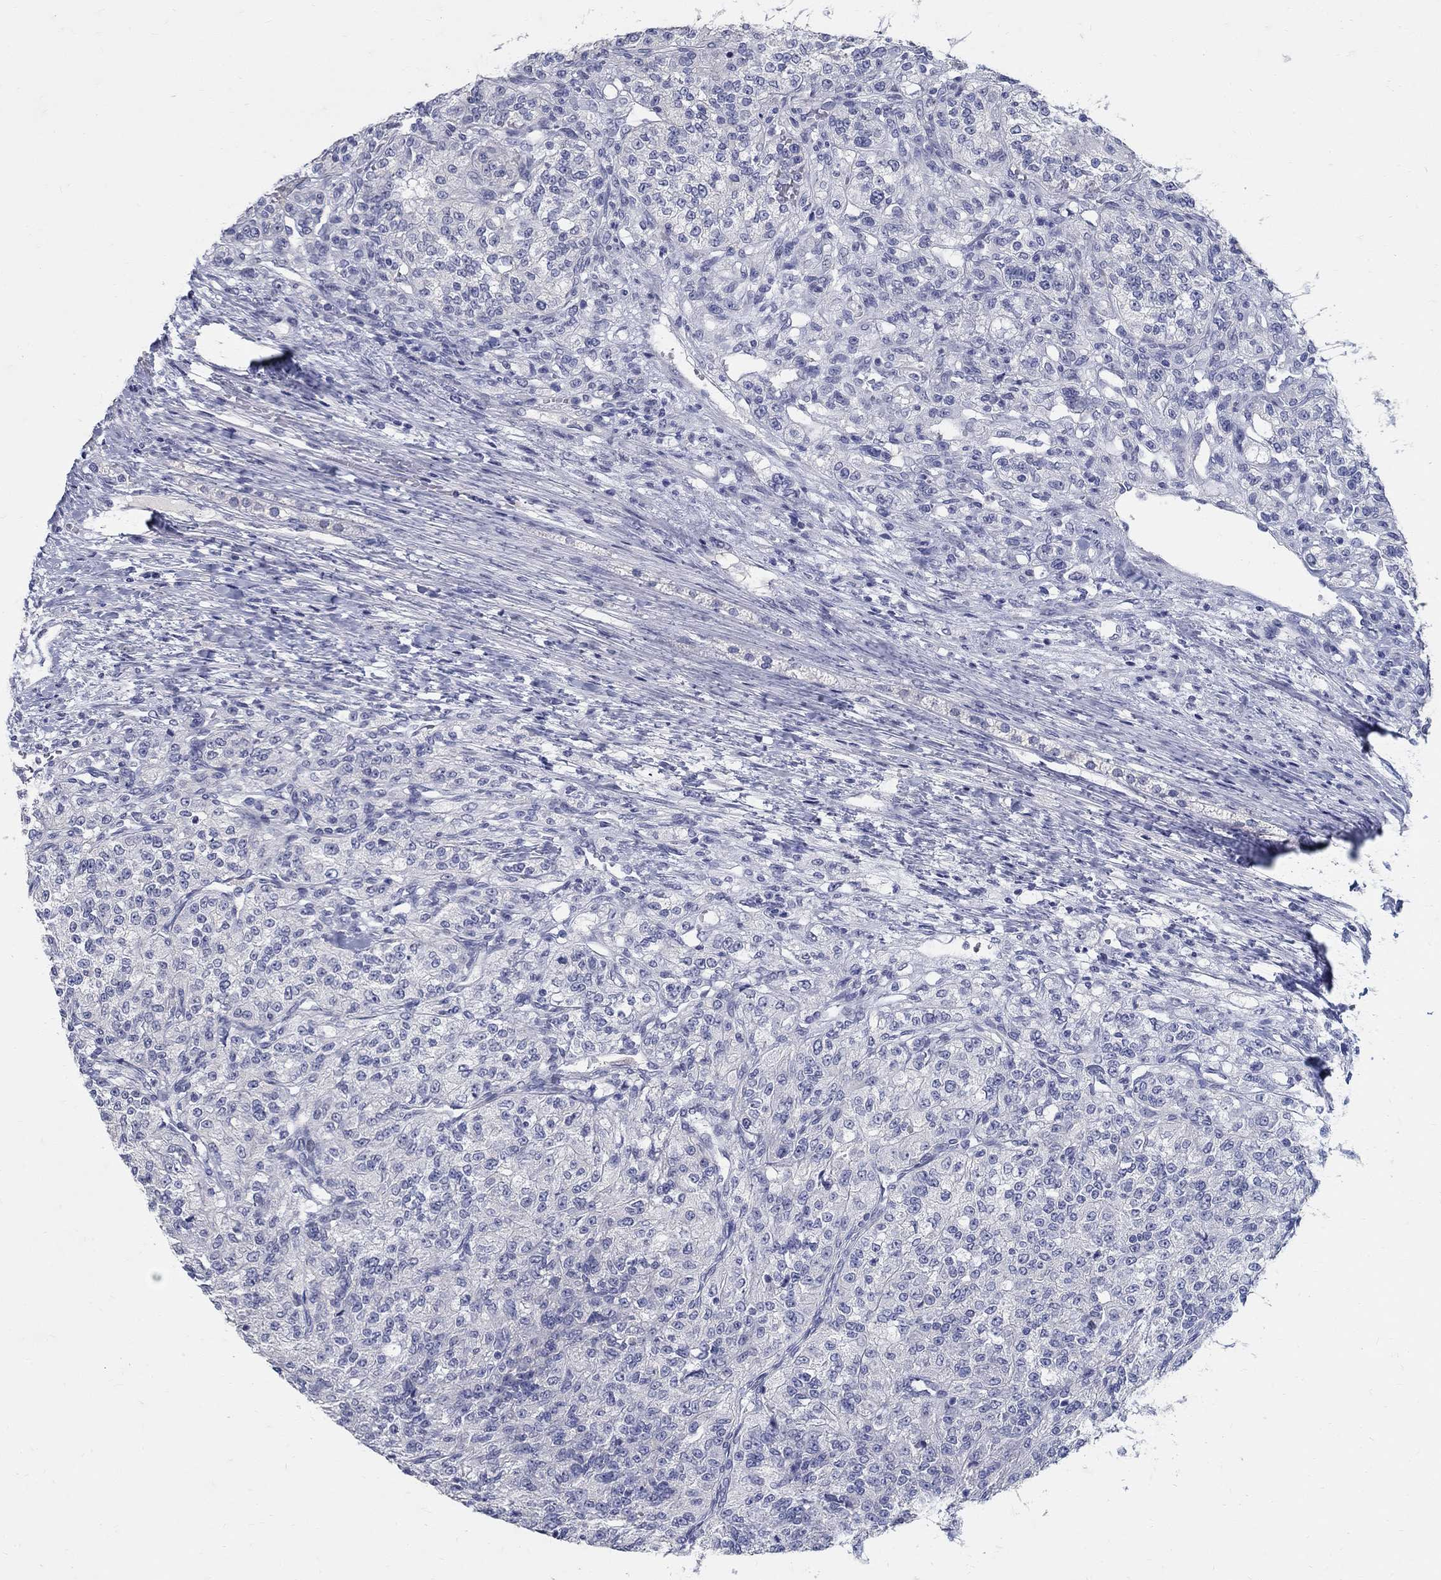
{"staining": {"intensity": "negative", "quantity": "none", "location": "none"}, "tissue": "renal cancer", "cell_type": "Tumor cells", "image_type": "cancer", "snomed": [{"axis": "morphology", "description": "Adenocarcinoma, NOS"}, {"axis": "topography", "description": "Kidney"}], "caption": "A high-resolution image shows immunohistochemistry staining of renal cancer, which reveals no significant expression in tumor cells.", "gene": "SOX2", "patient": {"sex": "female", "age": 63}}